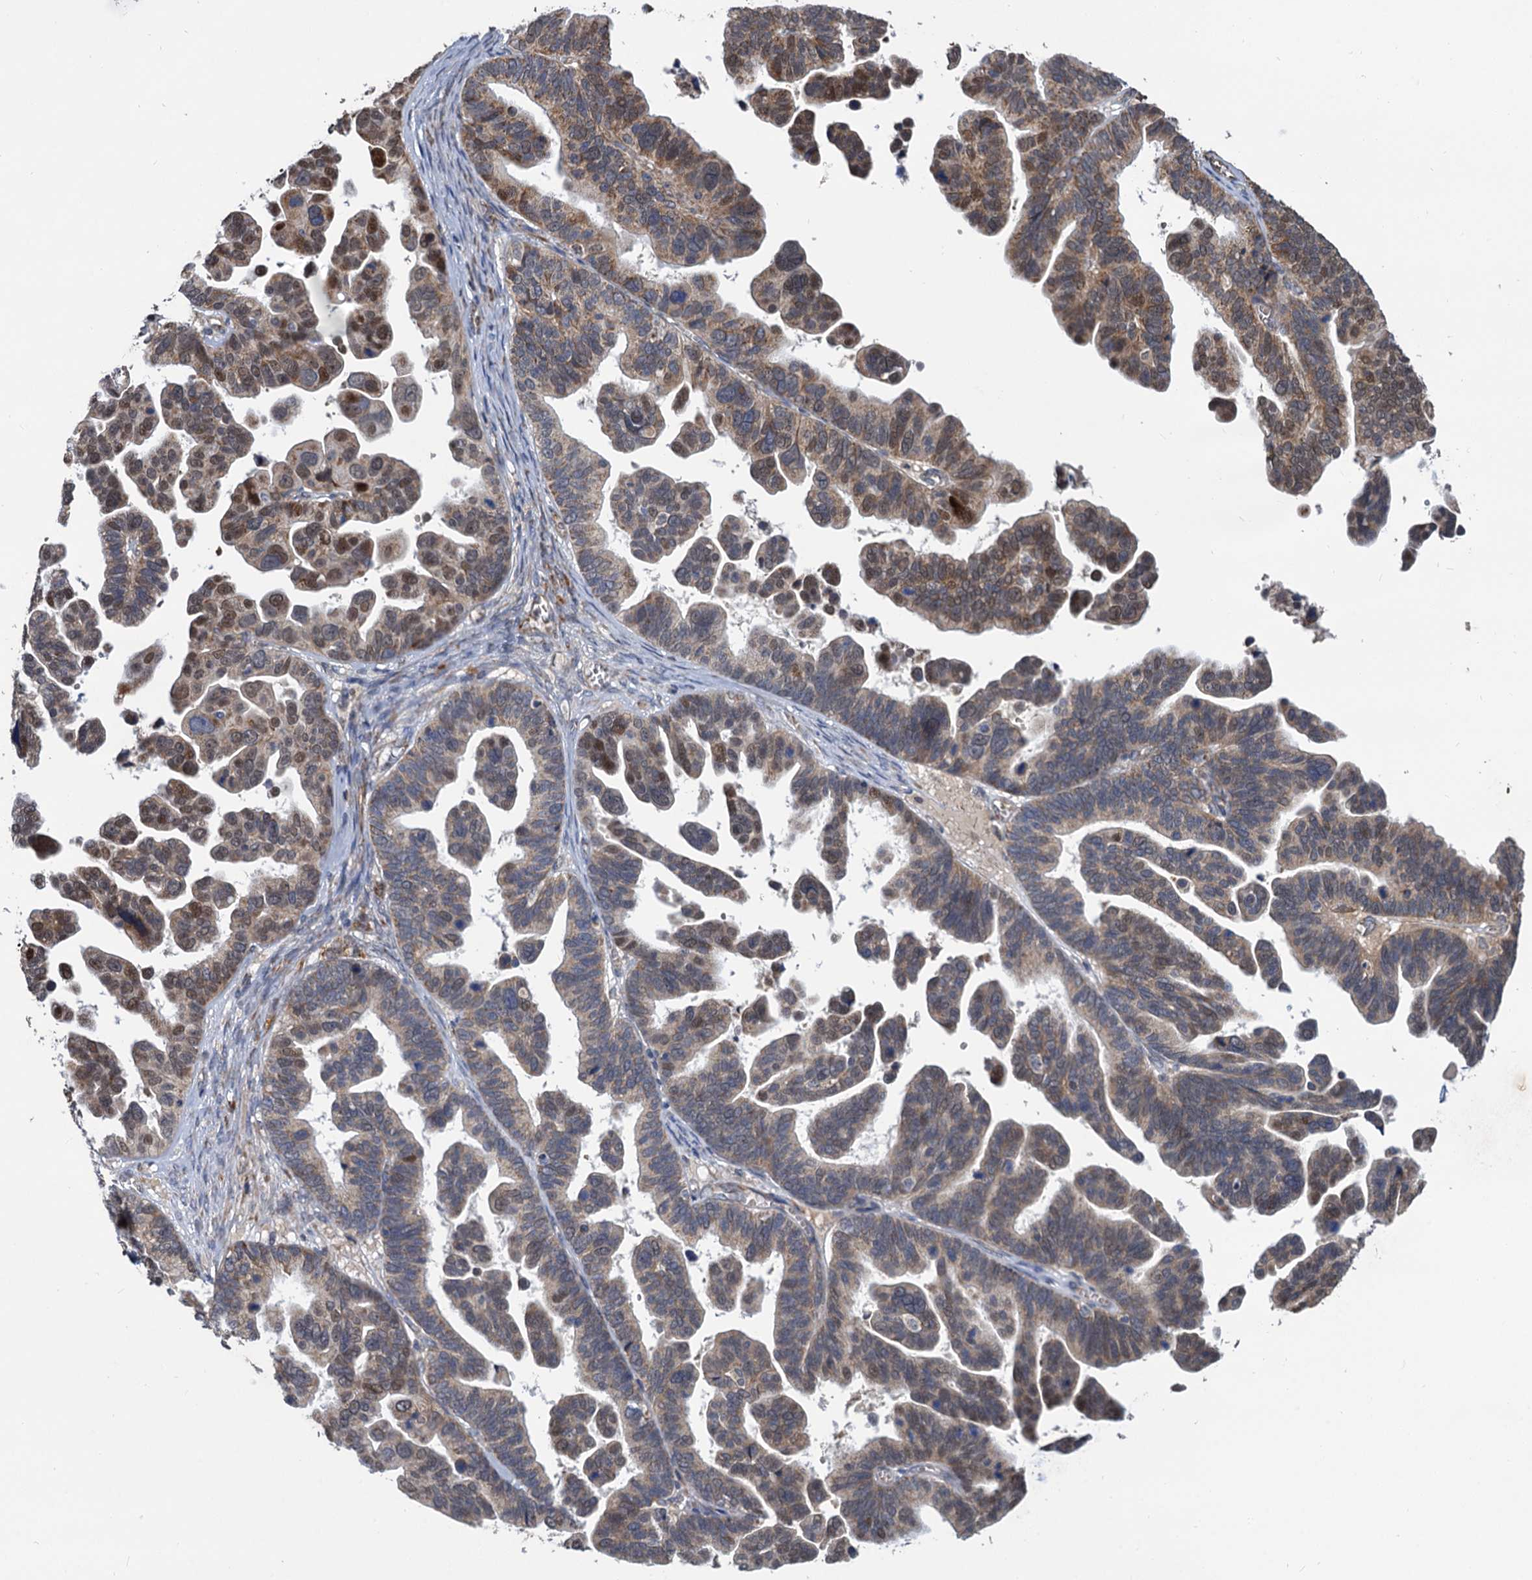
{"staining": {"intensity": "moderate", "quantity": "25%-75%", "location": "cytoplasmic/membranous,nuclear"}, "tissue": "ovarian cancer", "cell_type": "Tumor cells", "image_type": "cancer", "snomed": [{"axis": "morphology", "description": "Cystadenocarcinoma, serous, NOS"}, {"axis": "topography", "description": "Ovary"}], "caption": "Tumor cells show moderate cytoplasmic/membranous and nuclear expression in approximately 25%-75% of cells in serous cystadenocarcinoma (ovarian).", "gene": "ALKBH7", "patient": {"sex": "female", "age": 56}}